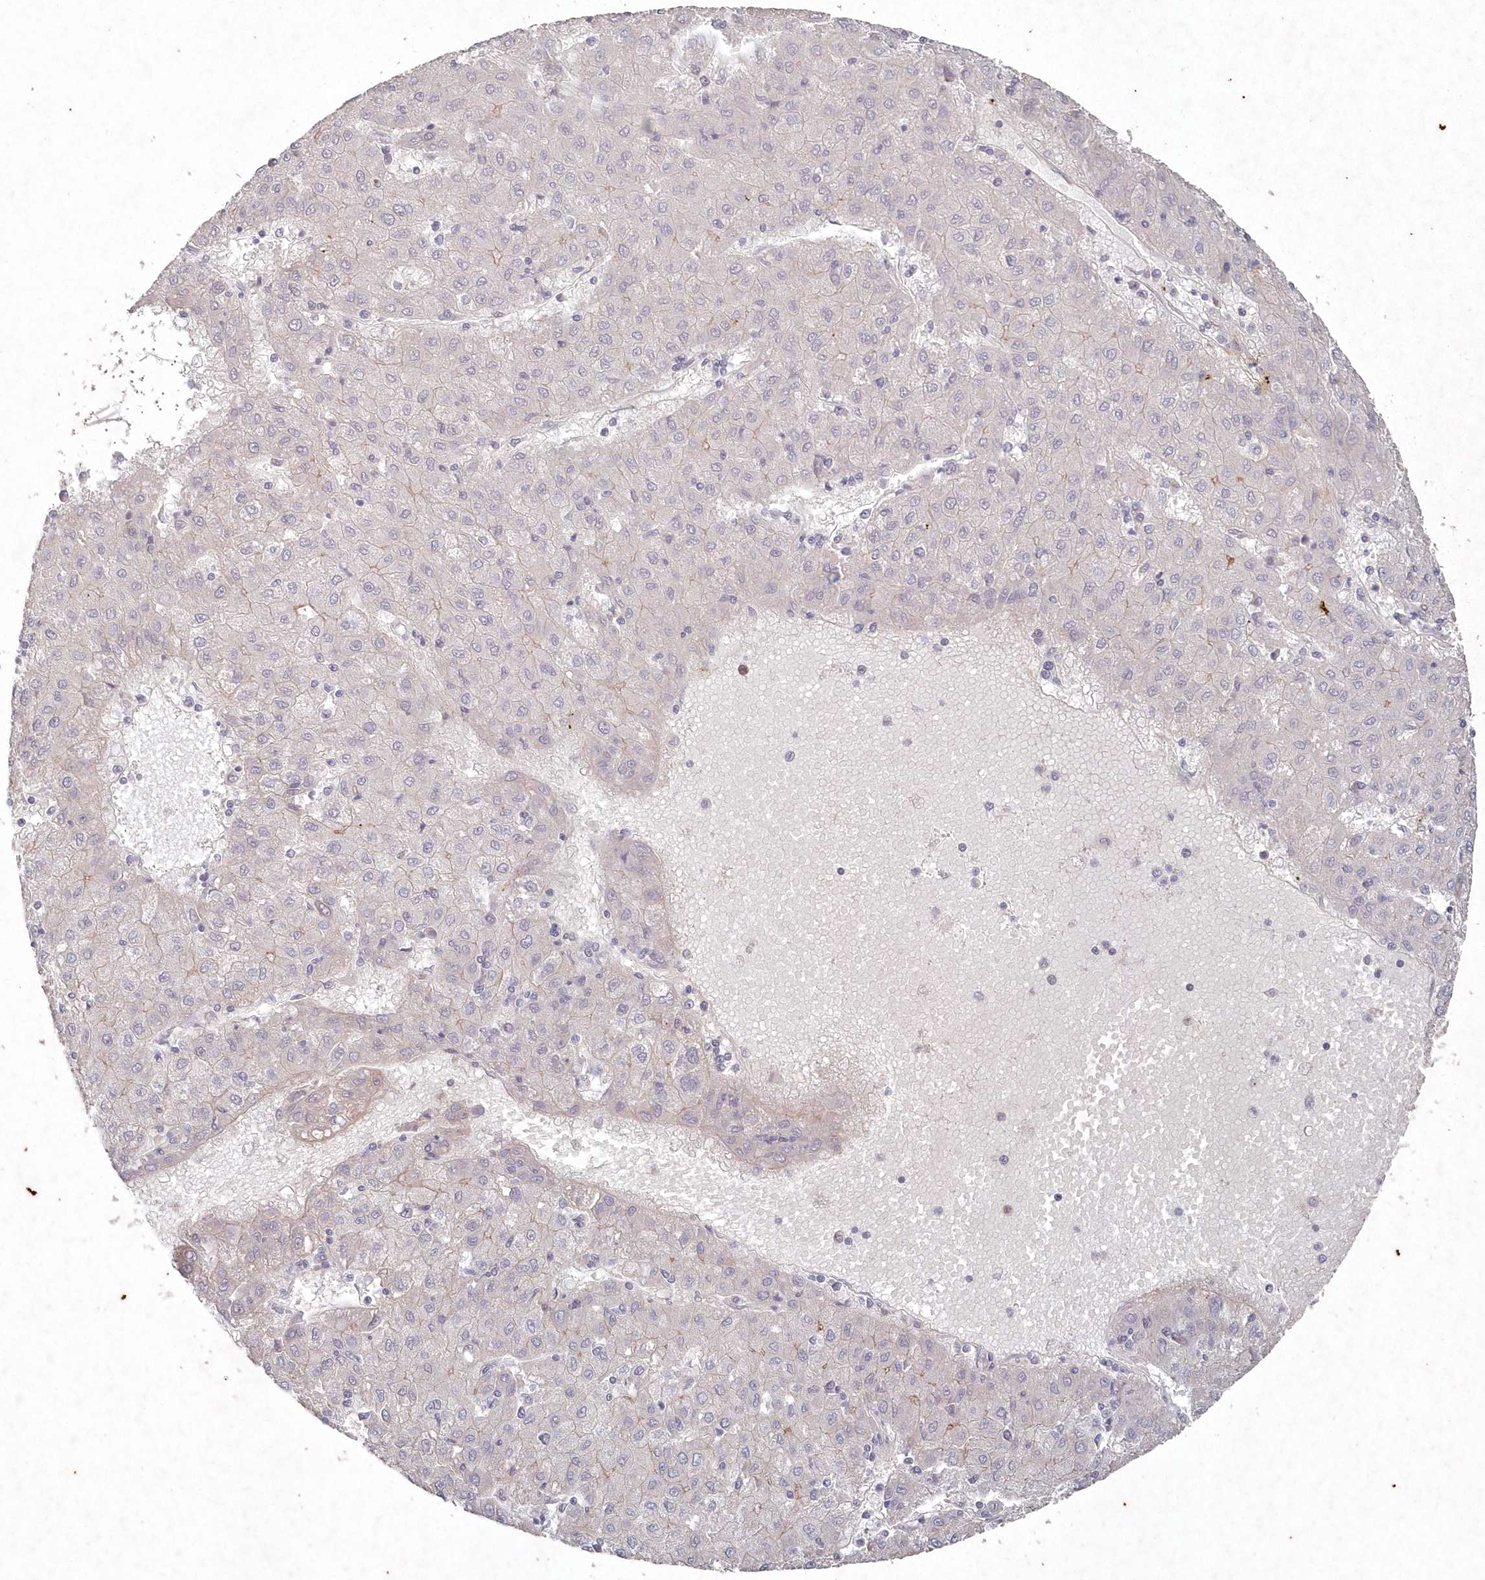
{"staining": {"intensity": "negative", "quantity": "none", "location": "none"}, "tissue": "liver cancer", "cell_type": "Tumor cells", "image_type": "cancer", "snomed": [{"axis": "morphology", "description": "Carcinoma, Hepatocellular, NOS"}, {"axis": "topography", "description": "Liver"}], "caption": "Immunohistochemistry (IHC) photomicrograph of human liver cancer stained for a protein (brown), which displays no positivity in tumor cells. (DAB (3,3'-diaminobenzidine) immunohistochemistry visualized using brightfield microscopy, high magnification).", "gene": "VSIG2", "patient": {"sex": "male", "age": 72}}